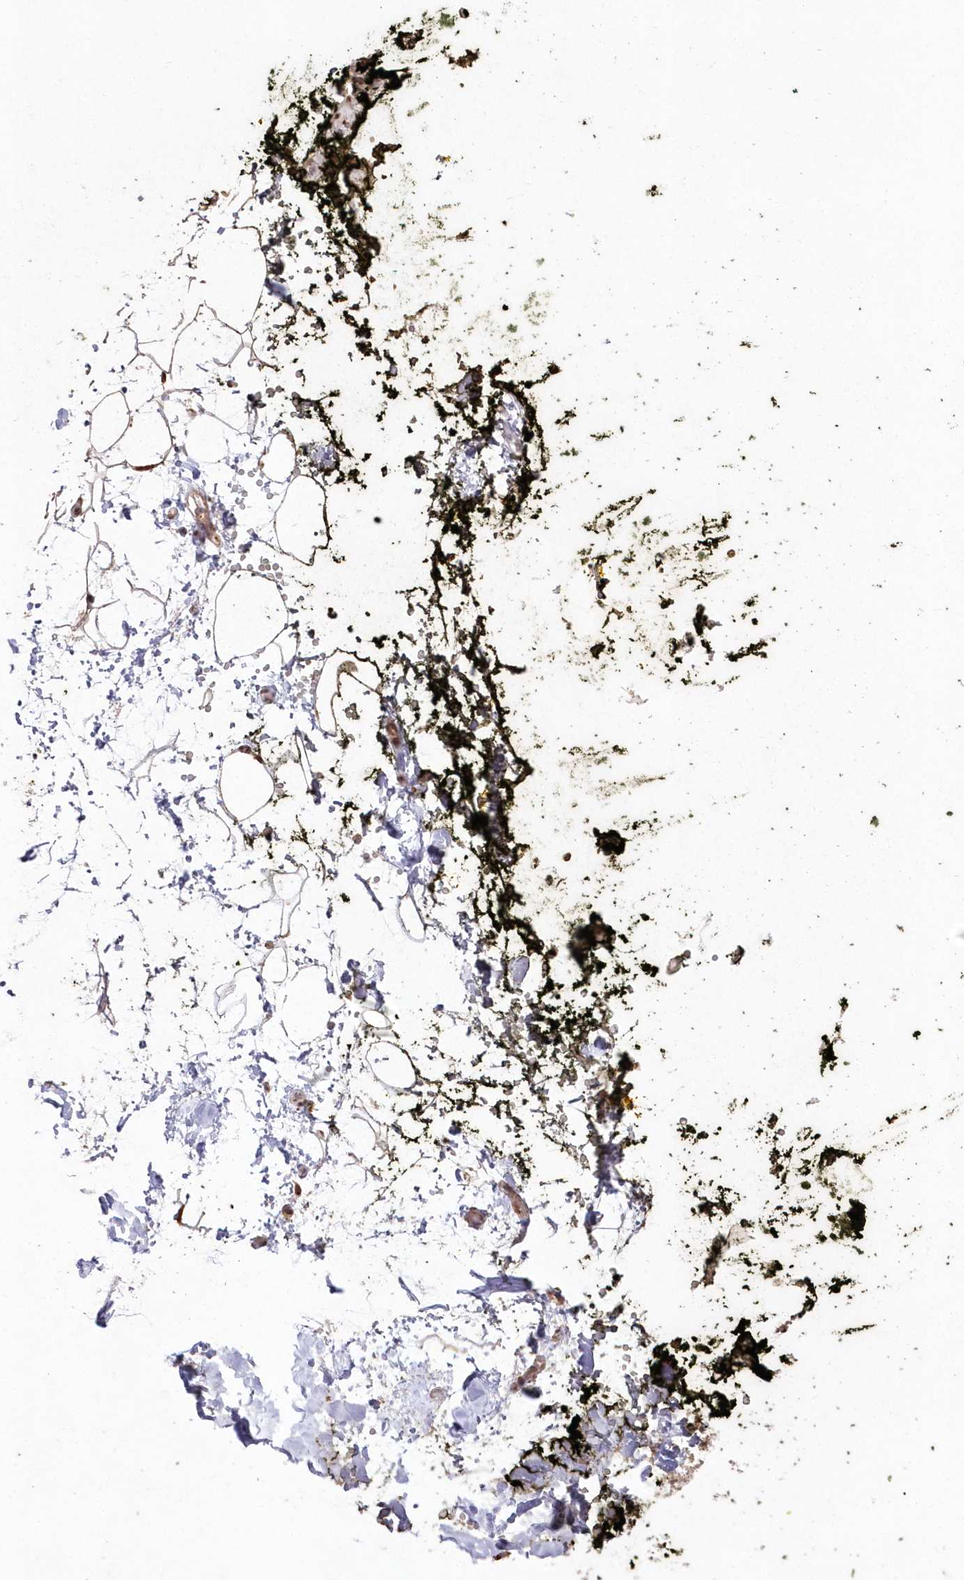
{"staining": {"intensity": "weak", "quantity": ">75%", "location": "cytoplasmic/membranous"}, "tissue": "adipose tissue", "cell_type": "Adipocytes", "image_type": "normal", "snomed": [{"axis": "morphology", "description": "Normal tissue, NOS"}, {"axis": "morphology", "description": "Adenocarcinoma, NOS"}, {"axis": "topography", "description": "Pancreas"}, {"axis": "topography", "description": "Peripheral nerve tissue"}], "caption": "The histopathology image shows staining of unremarkable adipose tissue, revealing weak cytoplasmic/membranous protein staining (brown color) within adipocytes.", "gene": "ARSB", "patient": {"sex": "male", "age": 59}}